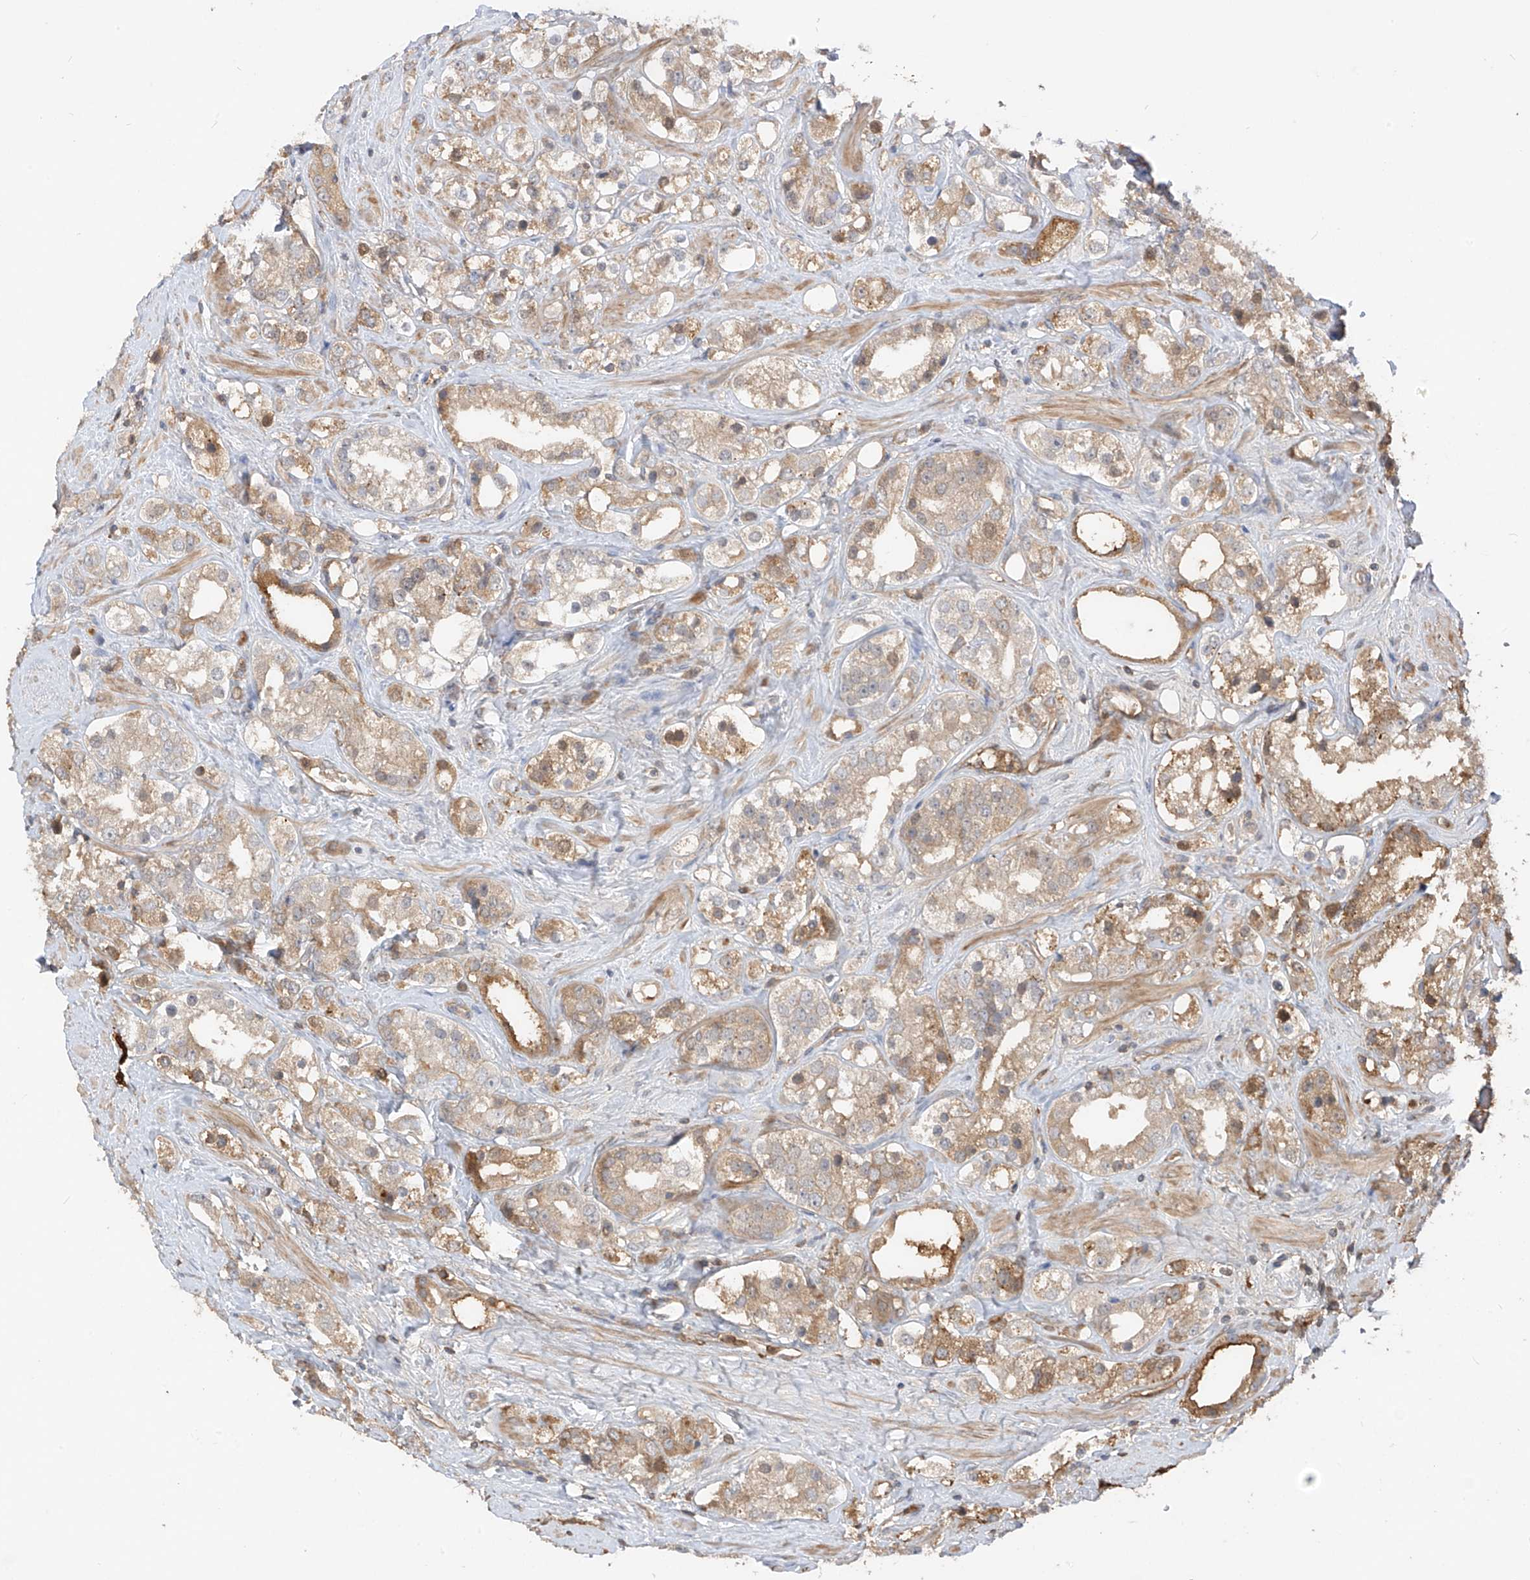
{"staining": {"intensity": "moderate", "quantity": ">75%", "location": "cytoplasmic/membranous"}, "tissue": "prostate cancer", "cell_type": "Tumor cells", "image_type": "cancer", "snomed": [{"axis": "morphology", "description": "Adenocarcinoma, NOS"}, {"axis": "topography", "description": "Prostate"}], "caption": "Prostate adenocarcinoma stained with IHC demonstrates moderate cytoplasmic/membranous expression in approximately >75% of tumor cells.", "gene": "CACNA2D4", "patient": {"sex": "male", "age": 79}}